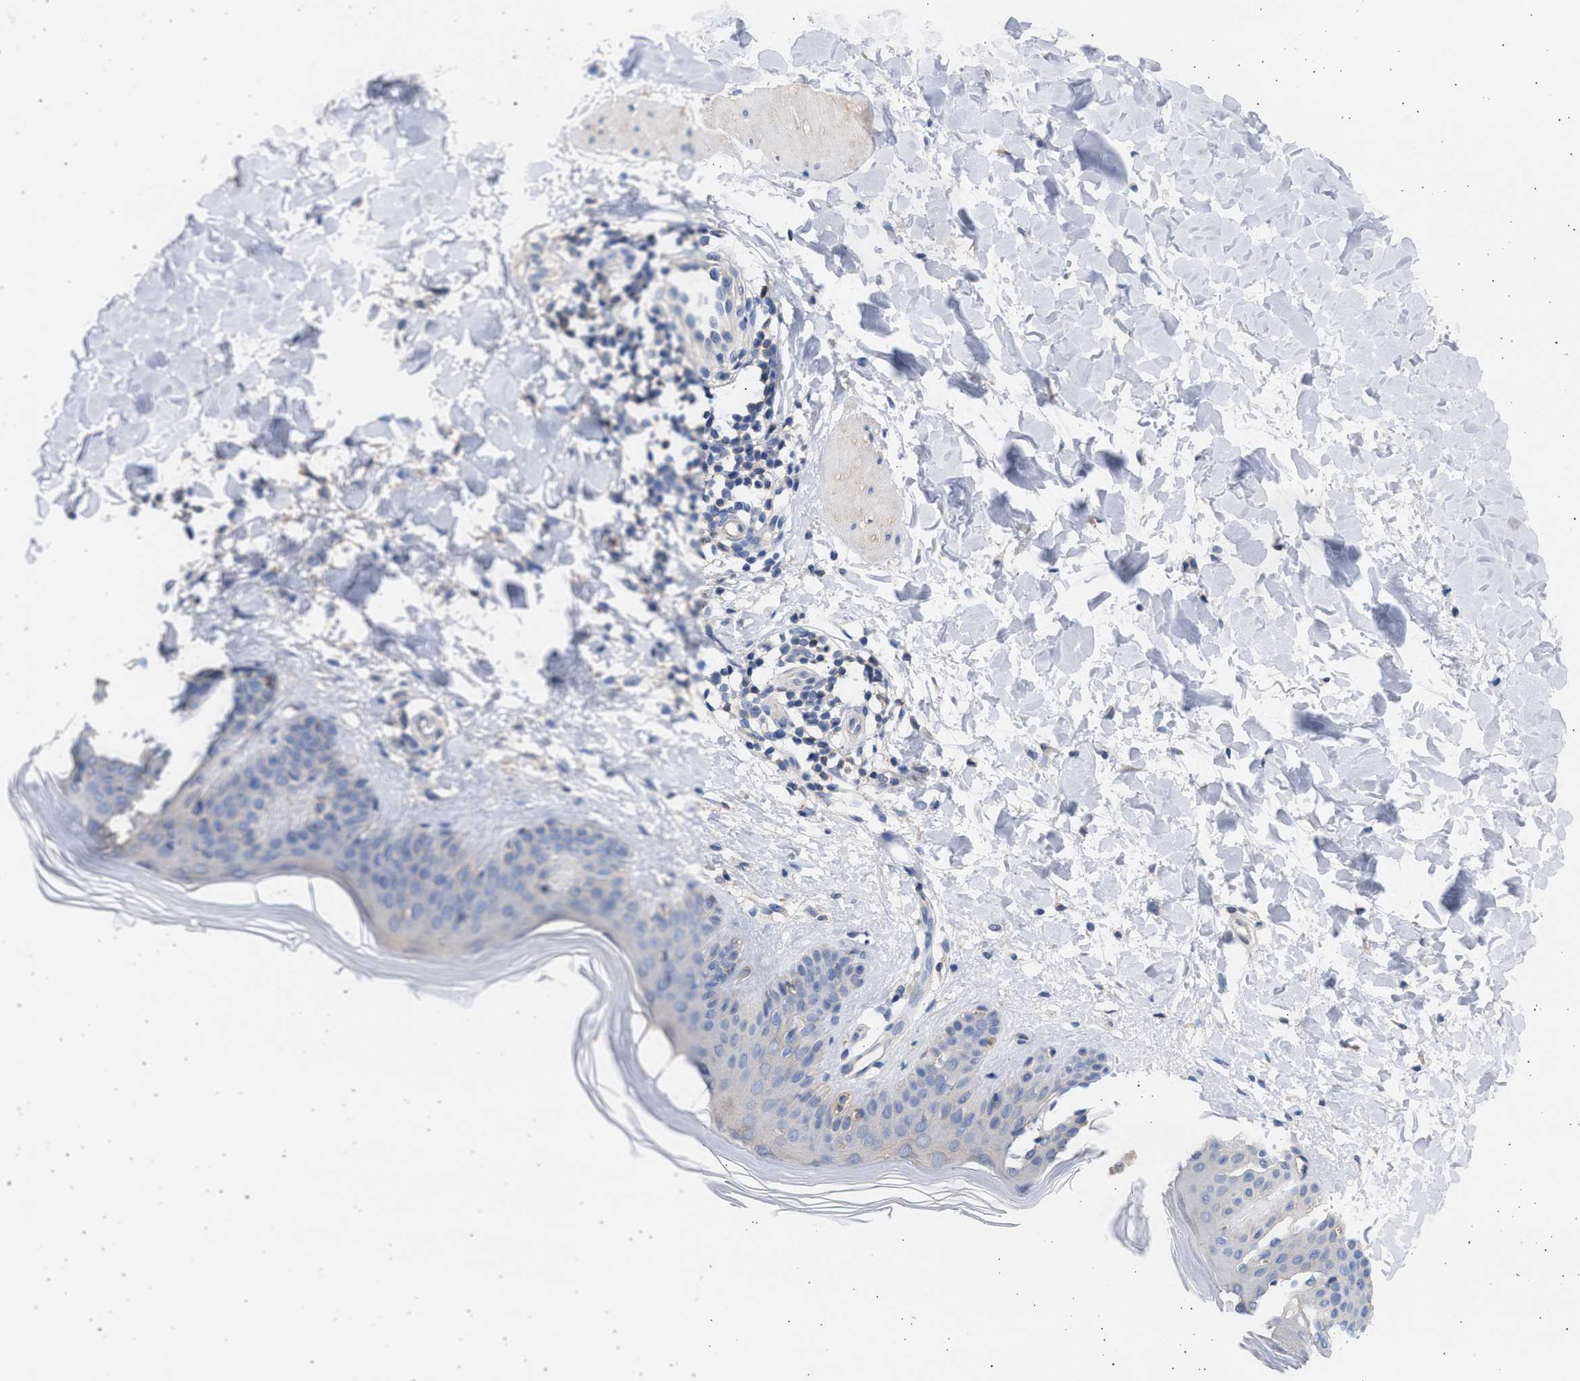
{"staining": {"intensity": "negative", "quantity": "none", "location": "none"}, "tissue": "skin", "cell_type": "Fibroblasts", "image_type": "normal", "snomed": [{"axis": "morphology", "description": "Normal tissue, NOS"}, {"axis": "morphology", "description": "Malignant melanoma, Metastatic site"}, {"axis": "topography", "description": "Skin"}], "caption": "This is an IHC histopathology image of unremarkable skin. There is no positivity in fibroblasts.", "gene": "ALDOC", "patient": {"sex": "male", "age": 41}}